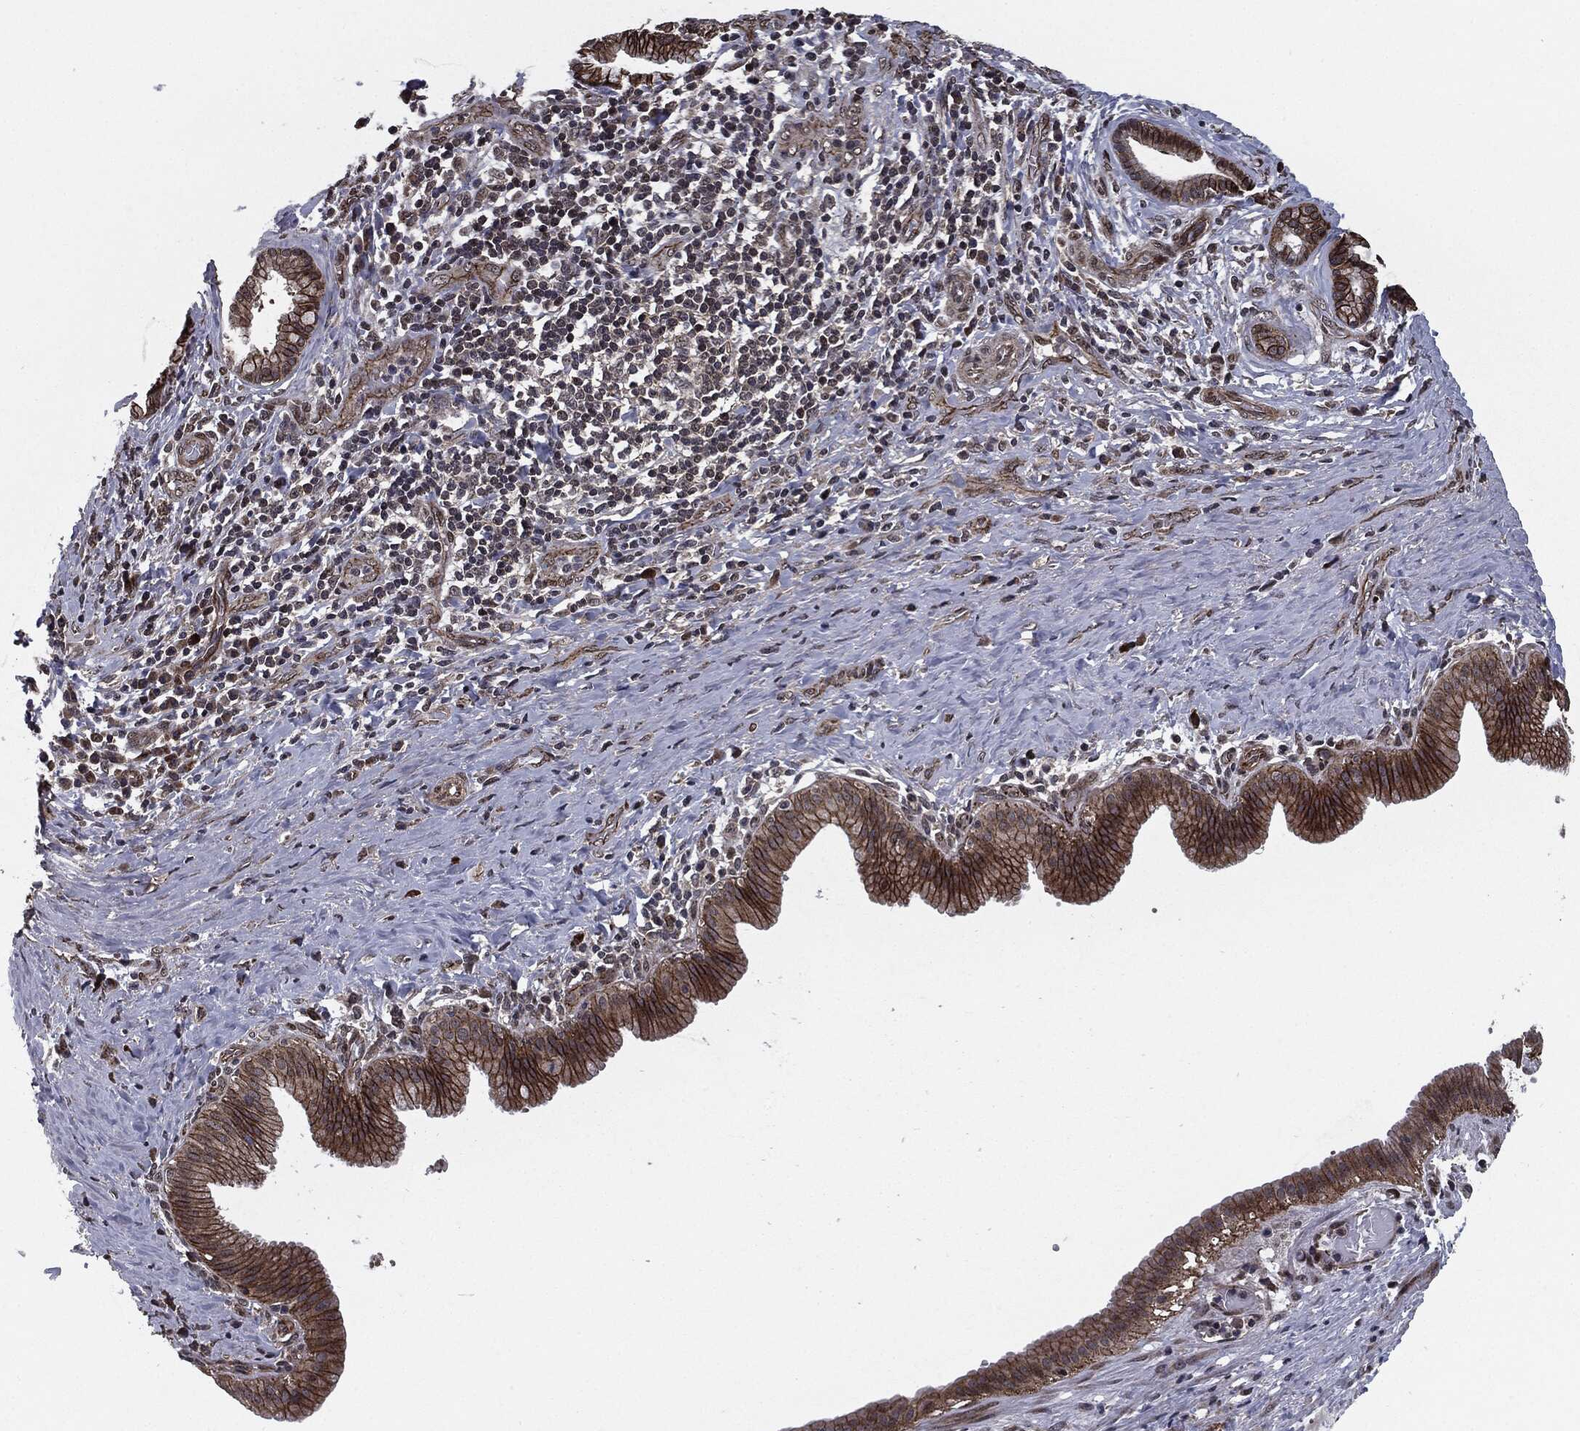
{"staining": {"intensity": "strong", "quantity": ">75%", "location": "cytoplasmic/membranous"}, "tissue": "liver cancer", "cell_type": "Tumor cells", "image_type": "cancer", "snomed": [{"axis": "morphology", "description": "Cholangiocarcinoma"}, {"axis": "topography", "description": "Liver"}], "caption": "IHC of human liver cholangiocarcinoma reveals high levels of strong cytoplasmic/membranous positivity in approximately >75% of tumor cells.", "gene": "PTPA", "patient": {"sex": "female", "age": 73}}